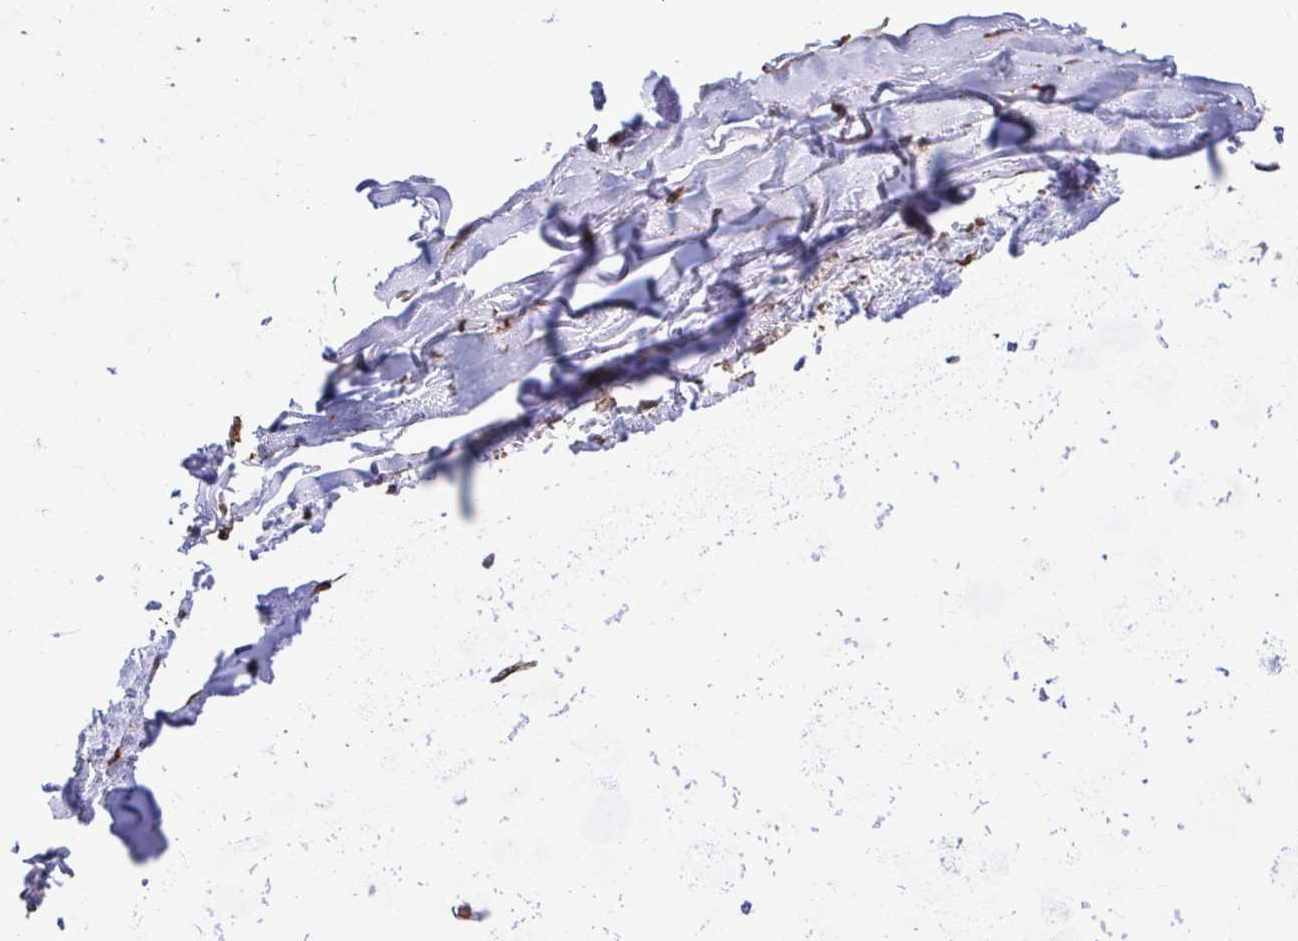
{"staining": {"intensity": "negative", "quantity": "none", "location": "none"}, "tissue": "adipose tissue", "cell_type": "Adipocytes", "image_type": "normal", "snomed": [{"axis": "morphology", "description": "Normal tissue, NOS"}, {"axis": "topography", "description": "Lymph node"}, {"axis": "topography", "description": "Cartilage tissue"}, {"axis": "topography", "description": "Bronchus"}], "caption": "Photomicrograph shows no significant protein expression in adipocytes of unremarkable adipose tissue.", "gene": "RPS15", "patient": {"sex": "female", "age": 70}}